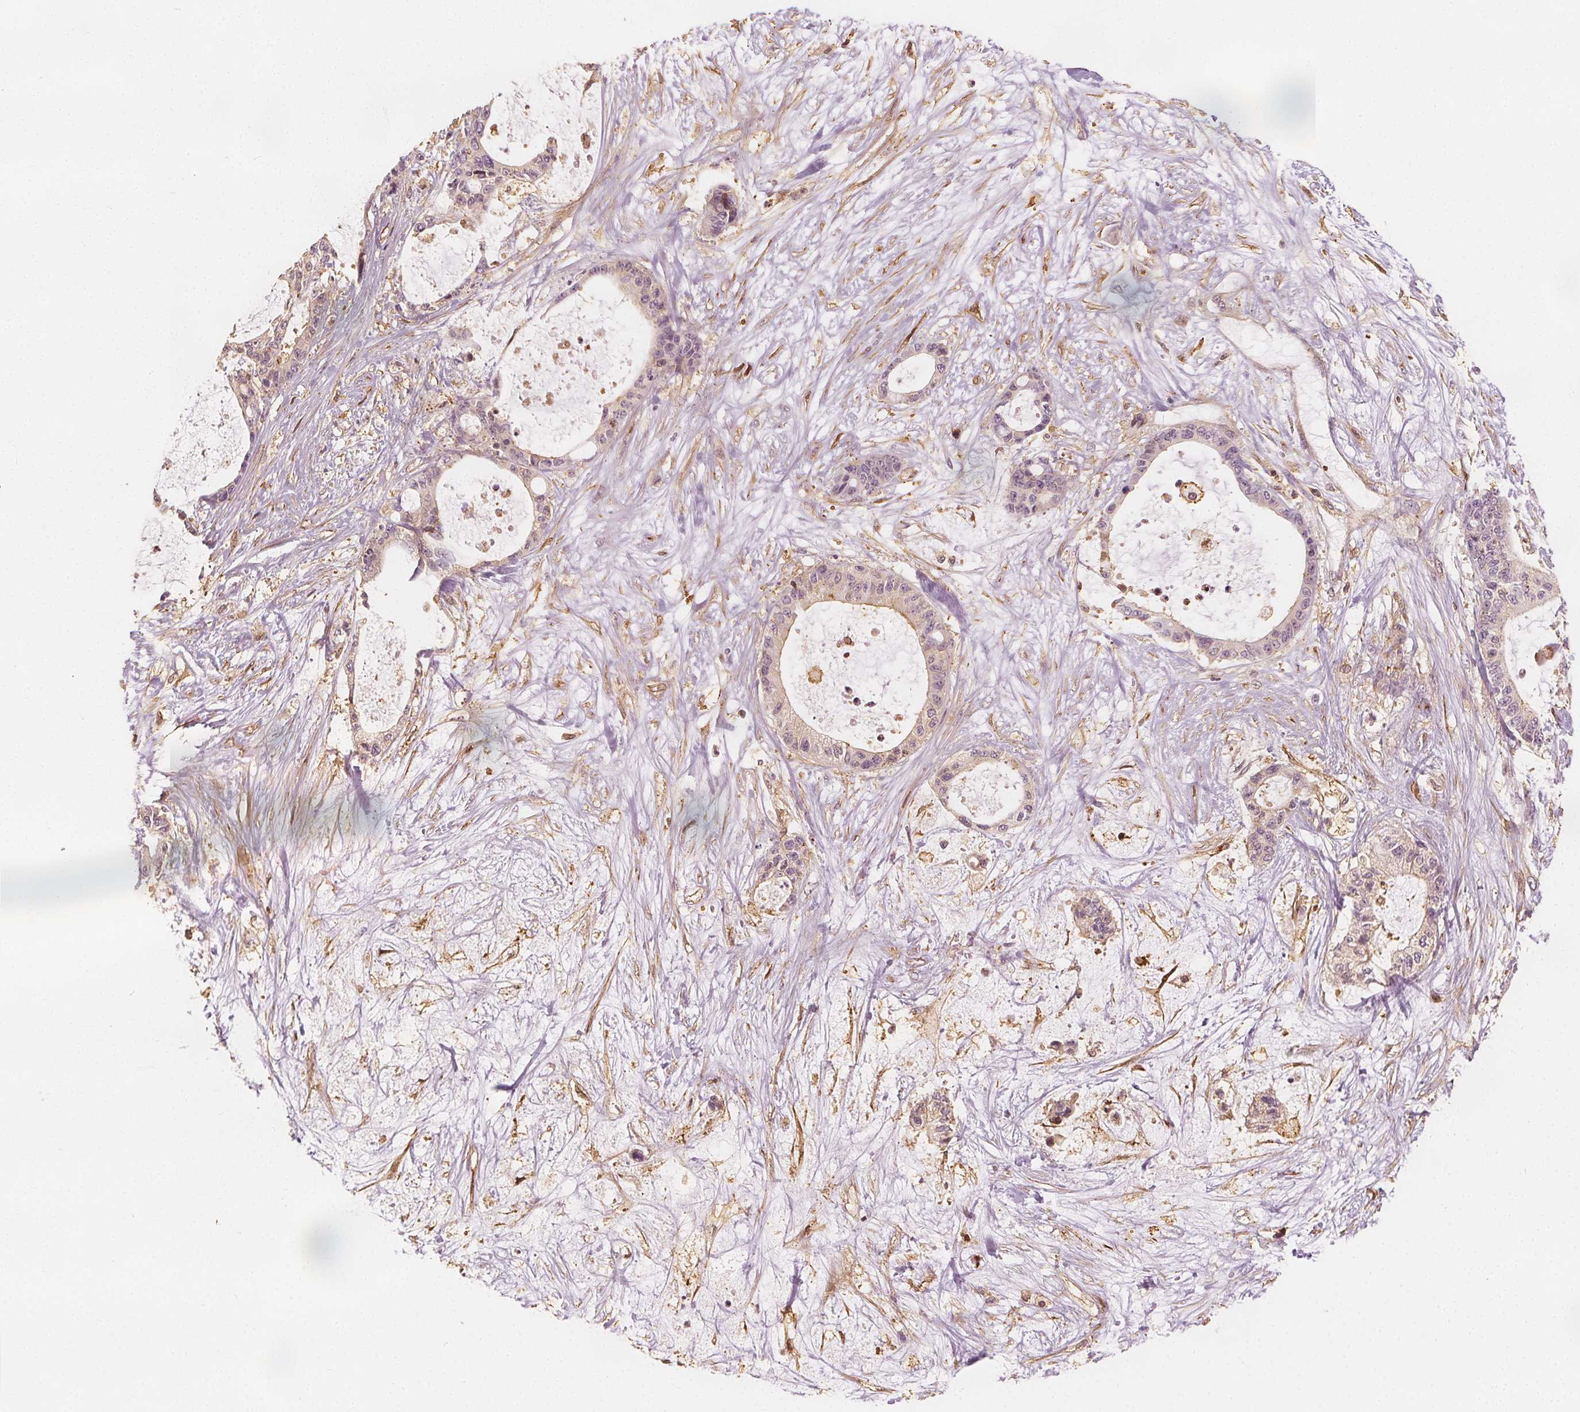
{"staining": {"intensity": "negative", "quantity": "none", "location": "none"}, "tissue": "liver cancer", "cell_type": "Tumor cells", "image_type": "cancer", "snomed": [{"axis": "morphology", "description": "Normal tissue, NOS"}, {"axis": "morphology", "description": "Cholangiocarcinoma"}, {"axis": "topography", "description": "Liver"}, {"axis": "topography", "description": "Peripheral nerve tissue"}], "caption": "A histopathology image of human liver cancer is negative for staining in tumor cells. (DAB (3,3'-diaminobenzidine) immunohistochemistry (IHC), high magnification).", "gene": "ARHGAP26", "patient": {"sex": "female", "age": 73}}